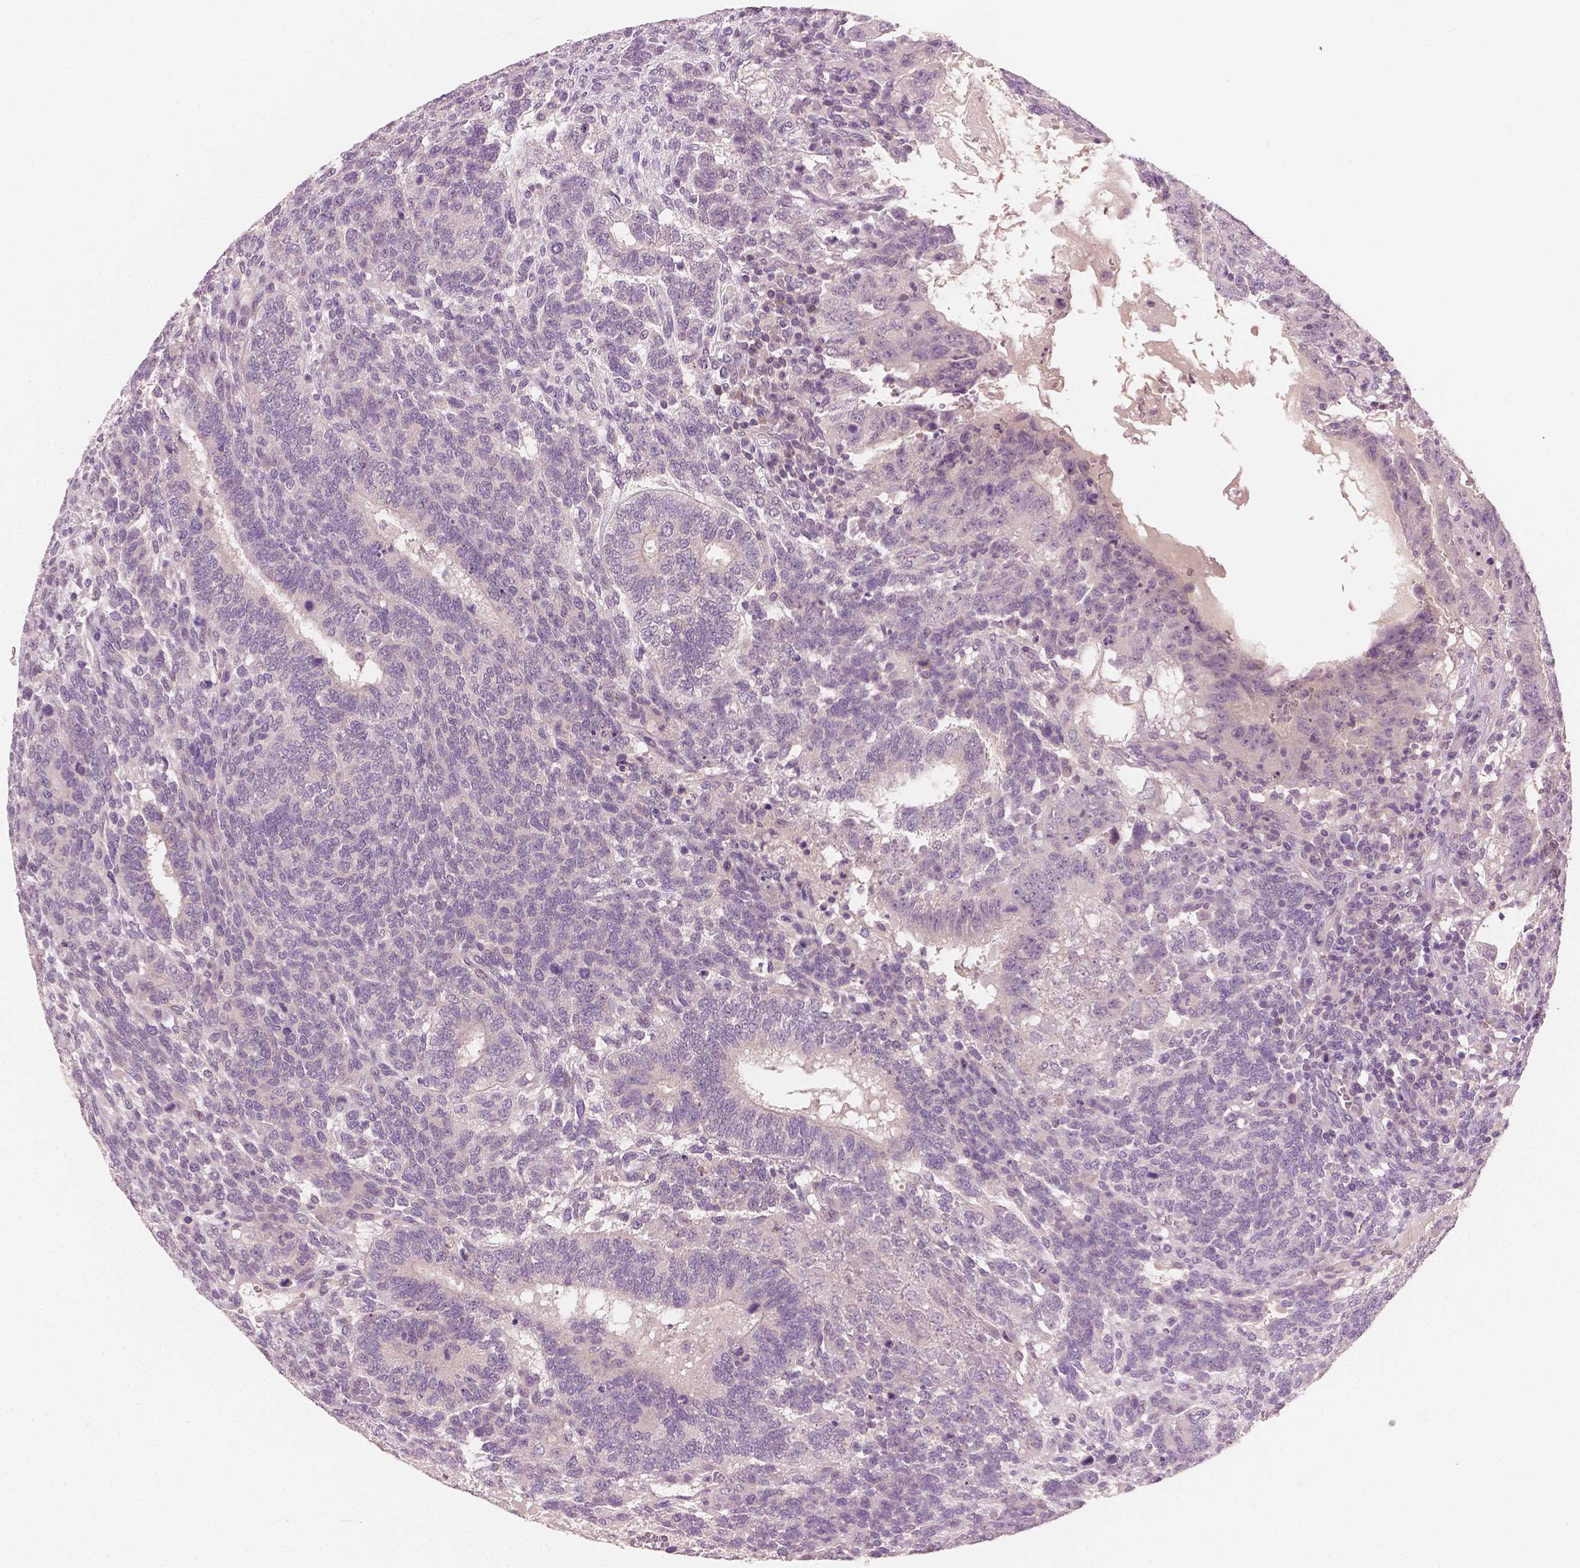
{"staining": {"intensity": "negative", "quantity": "none", "location": "none"}, "tissue": "testis cancer", "cell_type": "Tumor cells", "image_type": "cancer", "snomed": [{"axis": "morphology", "description": "Normal tissue, NOS"}, {"axis": "morphology", "description": "Carcinoma, Embryonal, NOS"}, {"axis": "topography", "description": "Testis"}, {"axis": "topography", "description": "Epididymis"}], "caption": "This photomicrograph is of testis cancer stained with immunohistochemistry (IHC) to label a protein in brown with the nuclei are counter-stained blue. There is no staining in tumor cells.", "gene": "KRT17", "patient": {"sex": "male", "age": 23}}